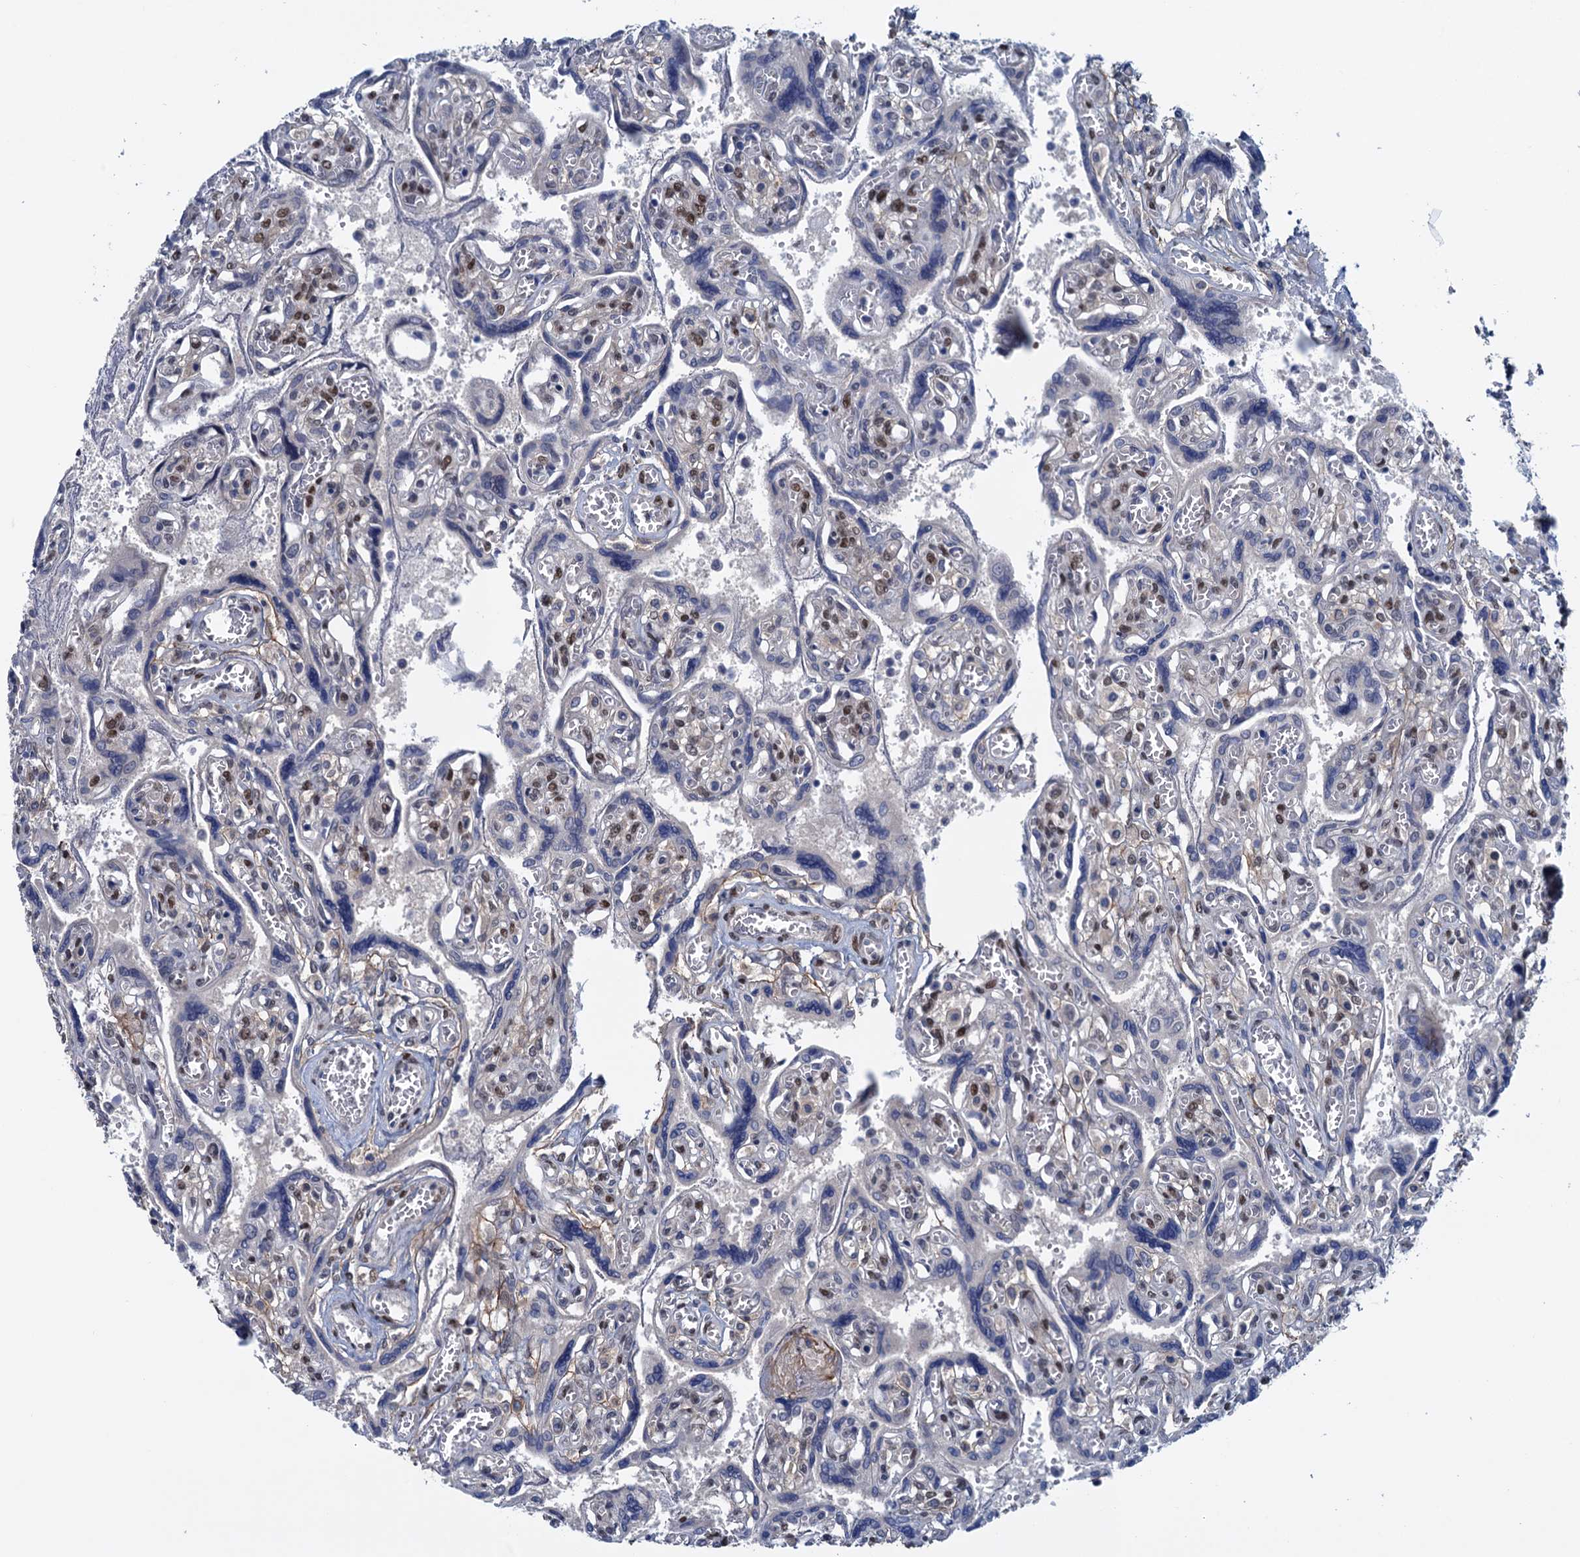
{"staining": {"intensity": "moderate", "quantity": "25%-75%", "location": "nuclear"}, "tissue": "placenta", "cell_type": "Trophoblastic cells", "image_type": "normal", "snomed": [{"axis": "morphology", "description": "Normal tissue, NOS"}, {"axis": "topography", "description": "Placenta"}], "caption": "The immunohistochemical stain labels moderate nuclear staining in trophoblastic cells of unremarkable placenta.", "gene": "SAE1", "patient": {"sex": "female", "age": 39}}